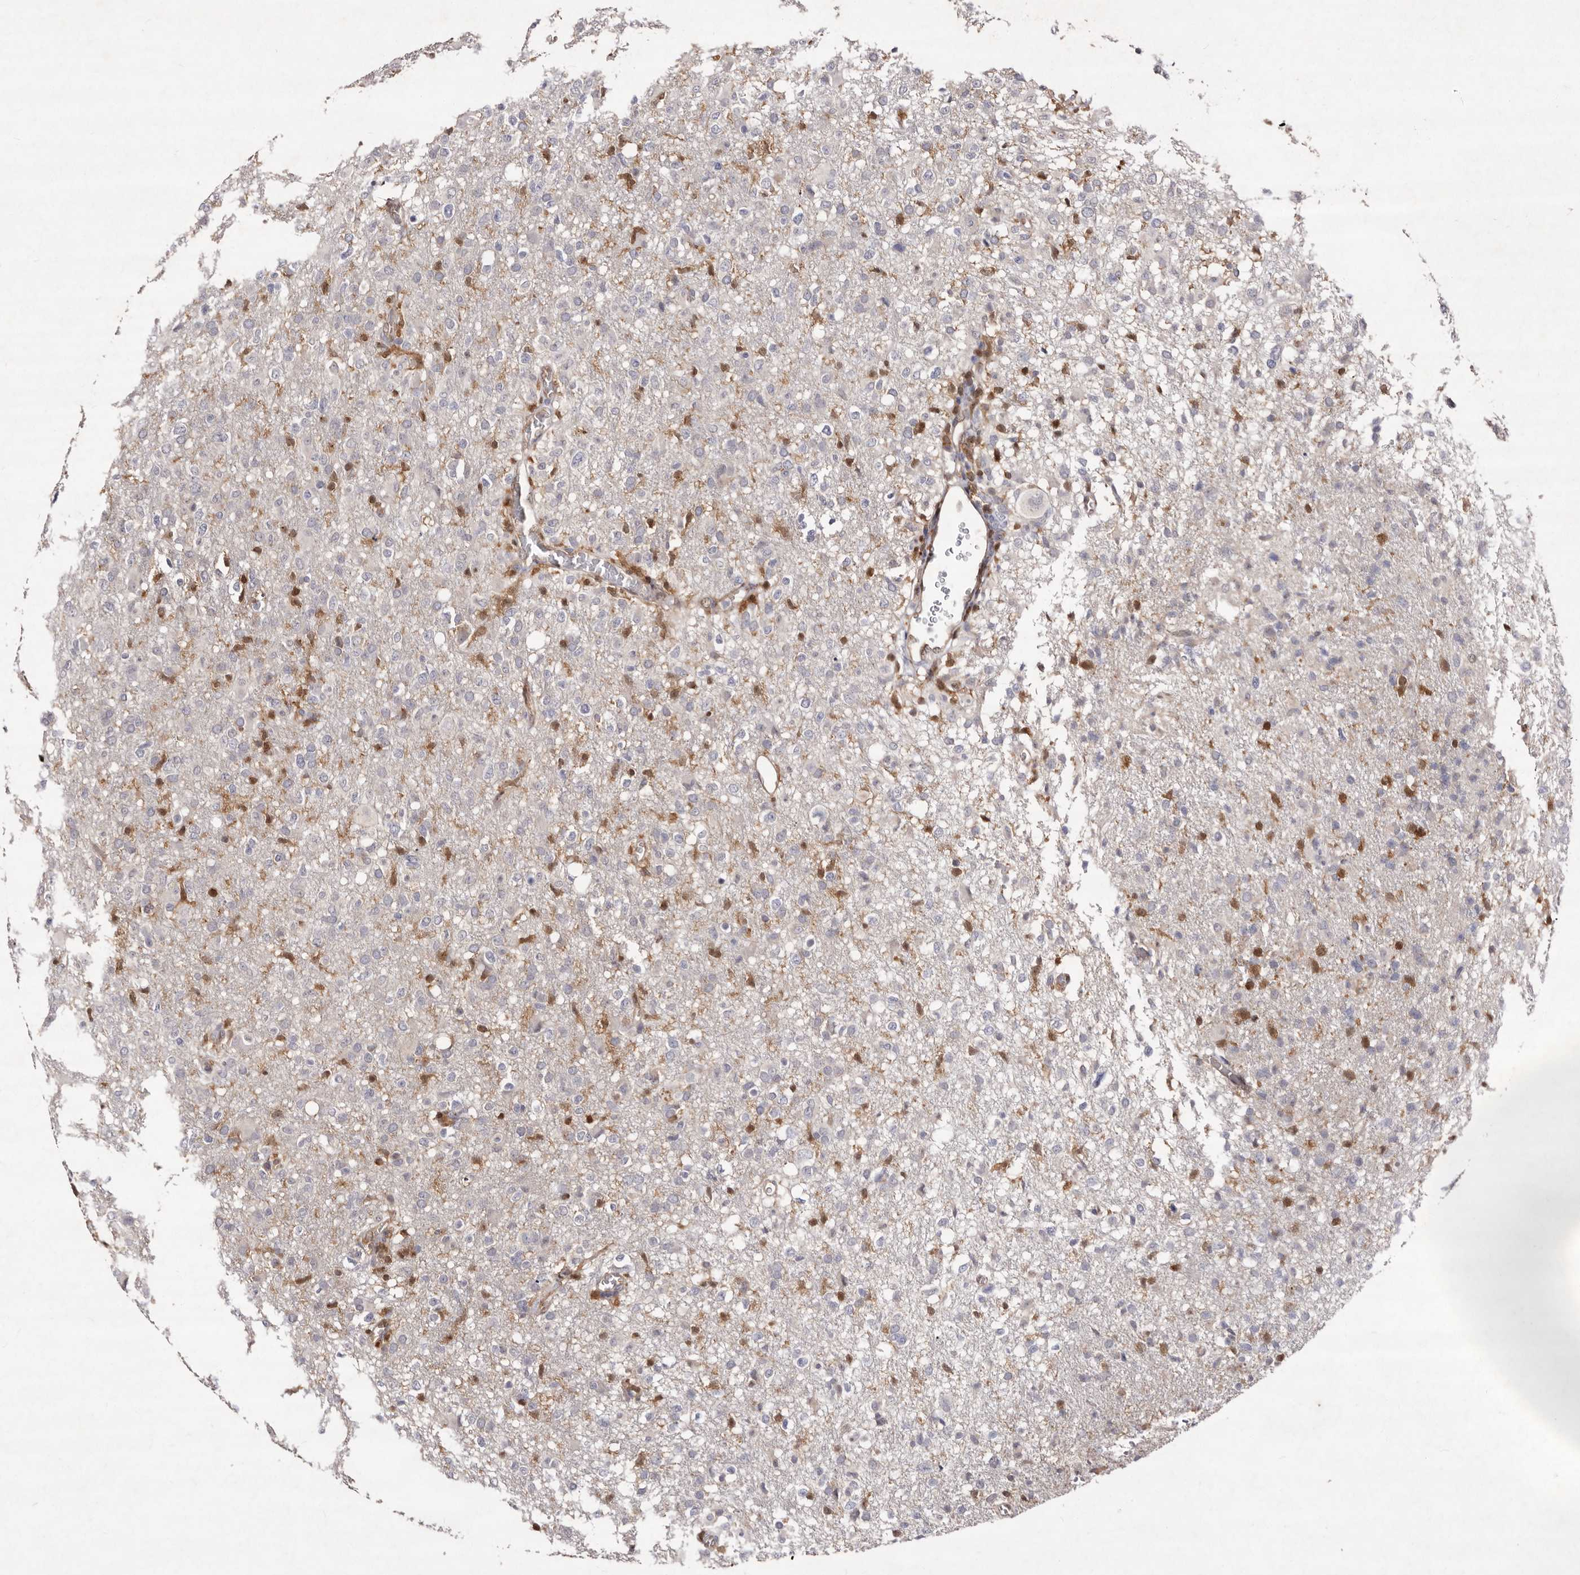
{"staining": {"intensity": "negative", "quantity": "none", "location": "none"}, "tissue": "glioma", "cell_type": "Tumor cells", "image_type": "cancer", "snomed": [{"axis": "morphology", "description": "Glioma, malignant, High grade"}, {"axis": "topography", "description": "Brain"}], "caption": "This is an IHC histopathology image of human malignant high-grade glioma. There is no expression in tumor cells.", "gene": "GIMAP4", "patient": {"sex": "female", "age": 57}}